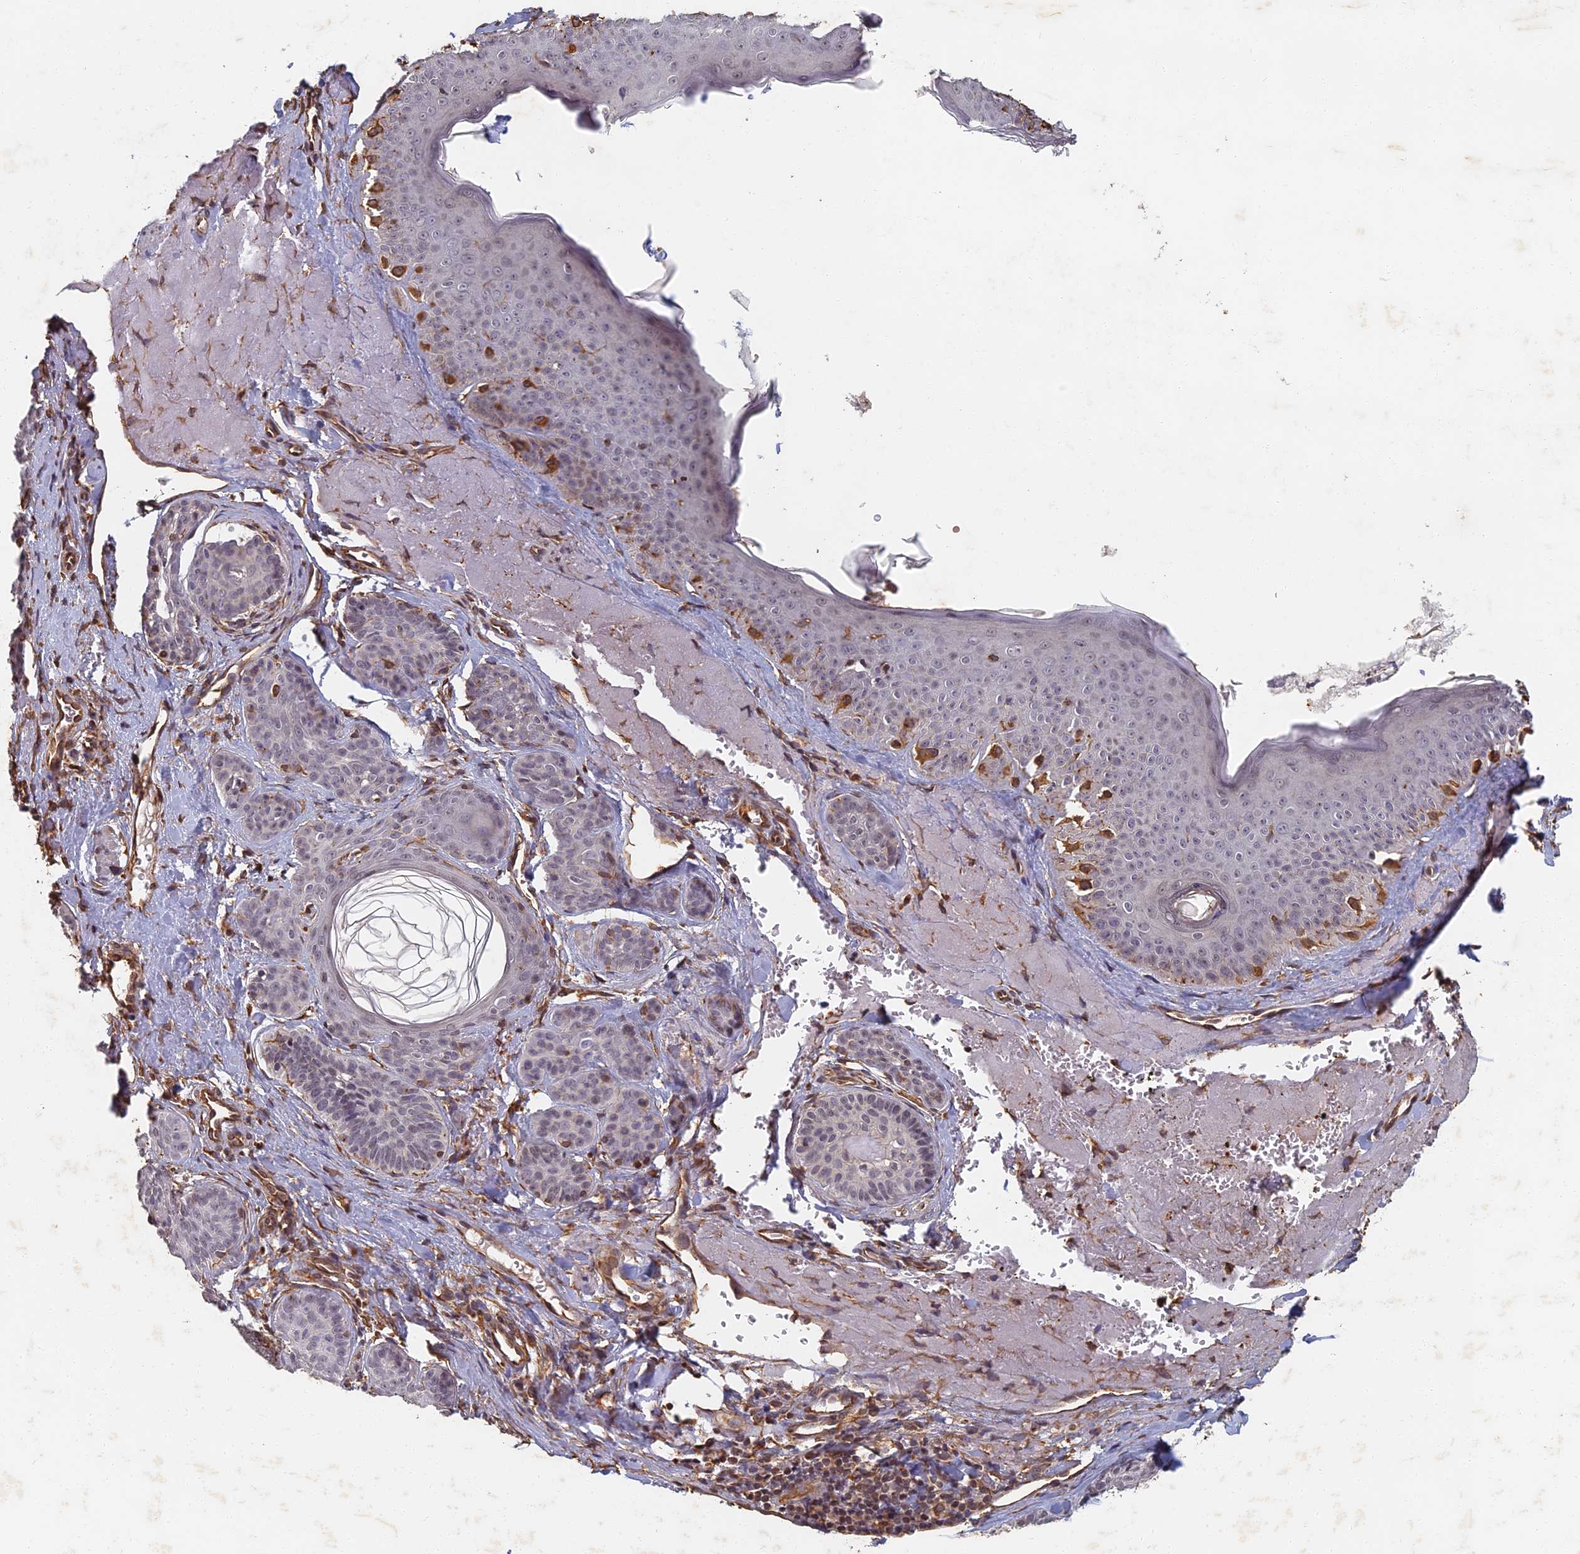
{"staining": {"intensity": "negative", "quantity": "none", "location": "none"}, "tissue": "skin cancer", "cell_type": "Tumor cells", "image_type": "cancer", "snomed": [{"axis": "morphology", "description": "Basal cell carcinoma"}, {"axis": "topography", "description": "Skin"}], "caption": "Skin basal cell carcinoma was stained to show a protein in brown. There is no significant staining in tumor cells.", "gene": "ABCB10", "patient": {"sex": "male", "age": 85}}